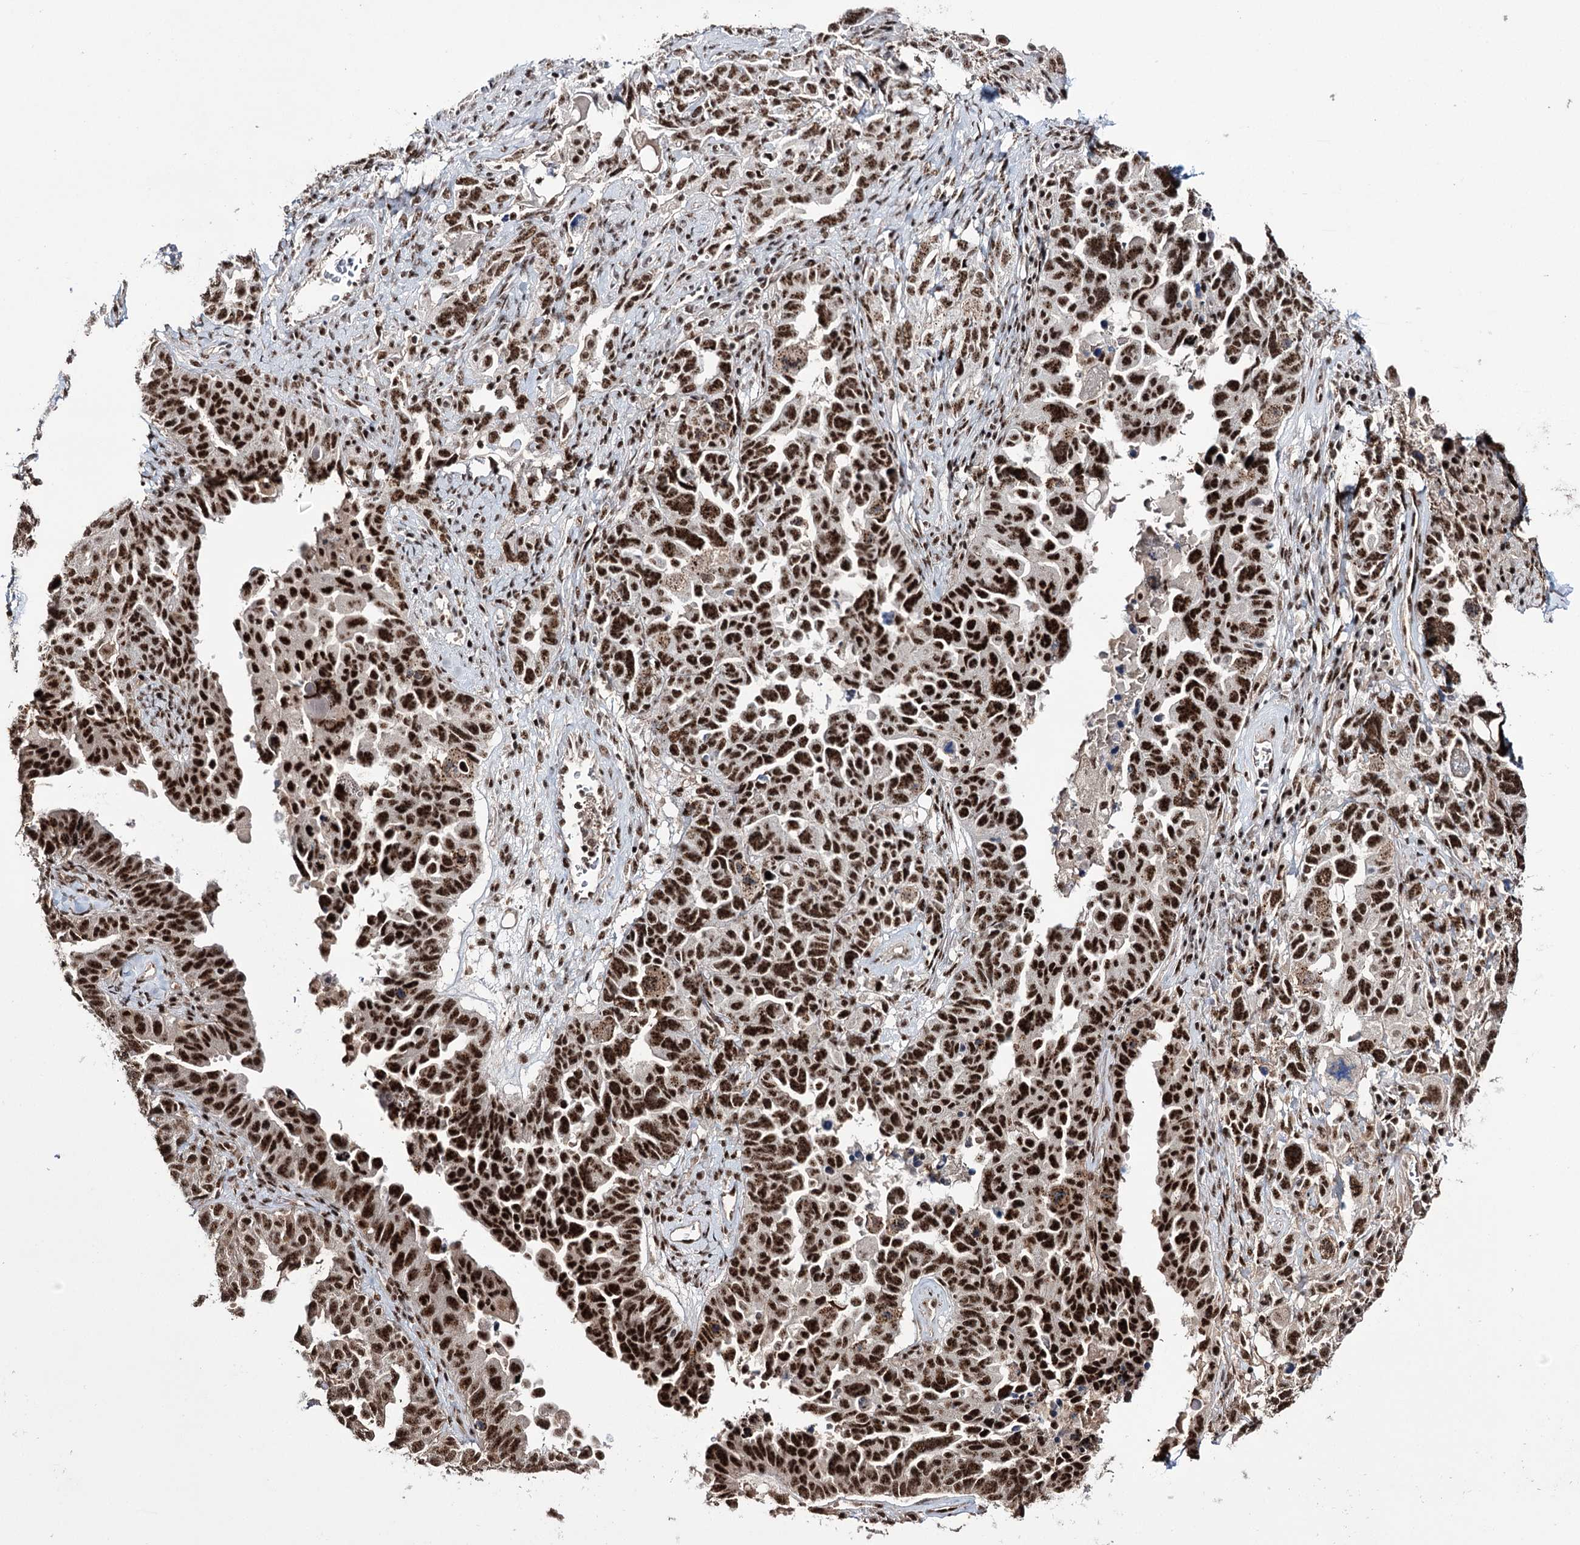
{"staining": {"intensity": "strong", "quantity": ">75%", "location": "nuclear"}, "tissue": "ovarian cancer", "cell_type": "Tumor cells", "image_type": "cancer", "snomed": [{"axis": "morphology", "description": "Carcinoma, endometroid"}, {"axis": "topography", "description": "Ovary"}], "caption": "IHC (DAB (3,3'-diaminobenzidine)) staining of ovarian cancer demonstrates strong nuclear protein staining in about >75% of tumor cells.", "gene": "PRPF40A", "patient": {"sex": "female", "age": 62}}